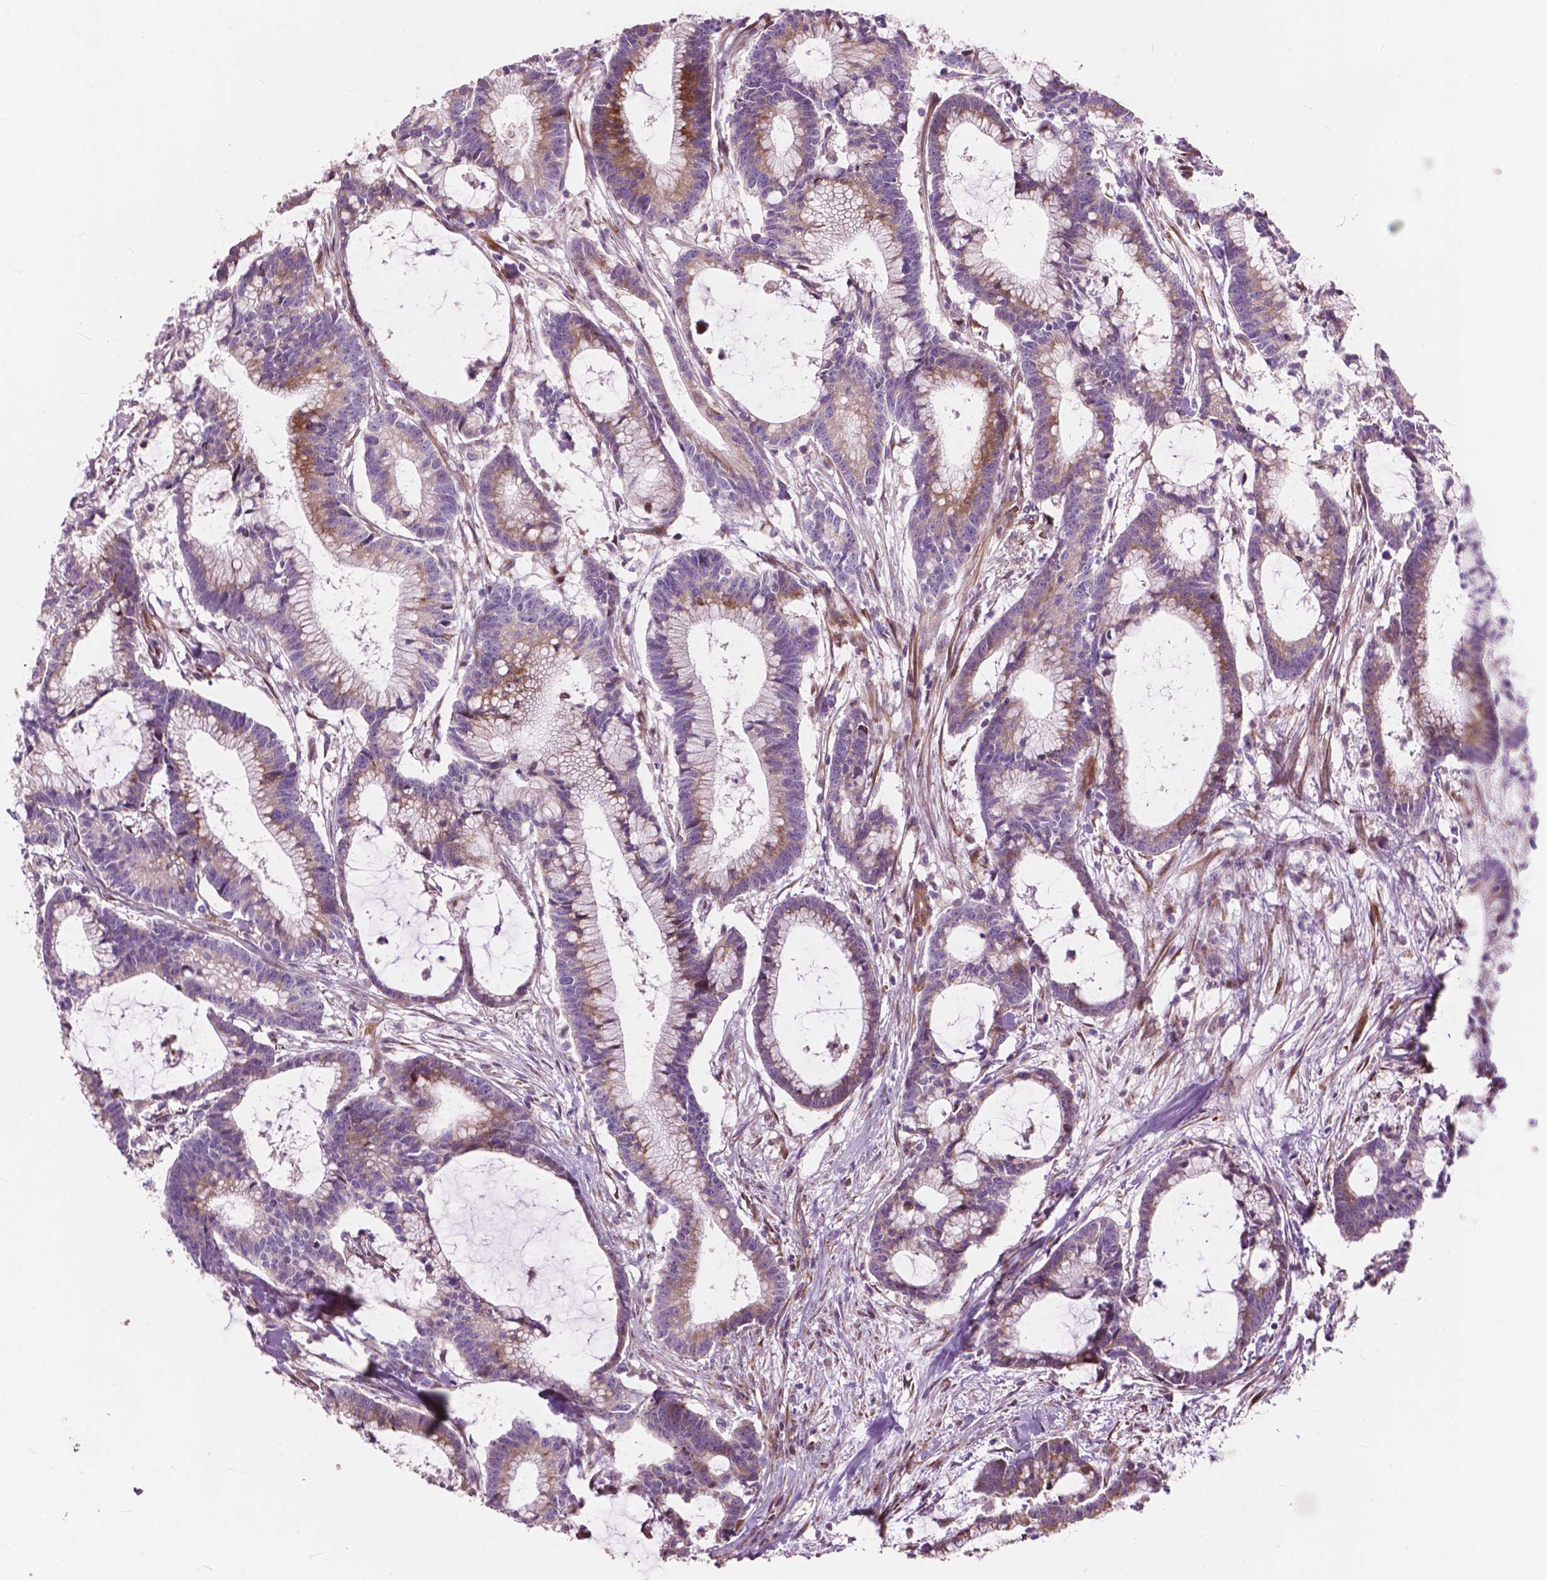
{"staining": {"intensity": "moderate", "quantity": "<25%", "location": "cytoplasmic/membranous"}, "tissue": "colorectal cancer", "cell_type": "Tumor cells", "image_type": "cancer", "snomed": [{"axis": "morphology", "description": "Adenocarcinoma, NOS"}, {"axis": "topography", "description": "Colon"}], "caption": "Colorectal cancer stained with a protein marker reveals moderate staining in tumor cells.", "gene": "MORN1", "patient": {"sex": "female", "age": 78}}